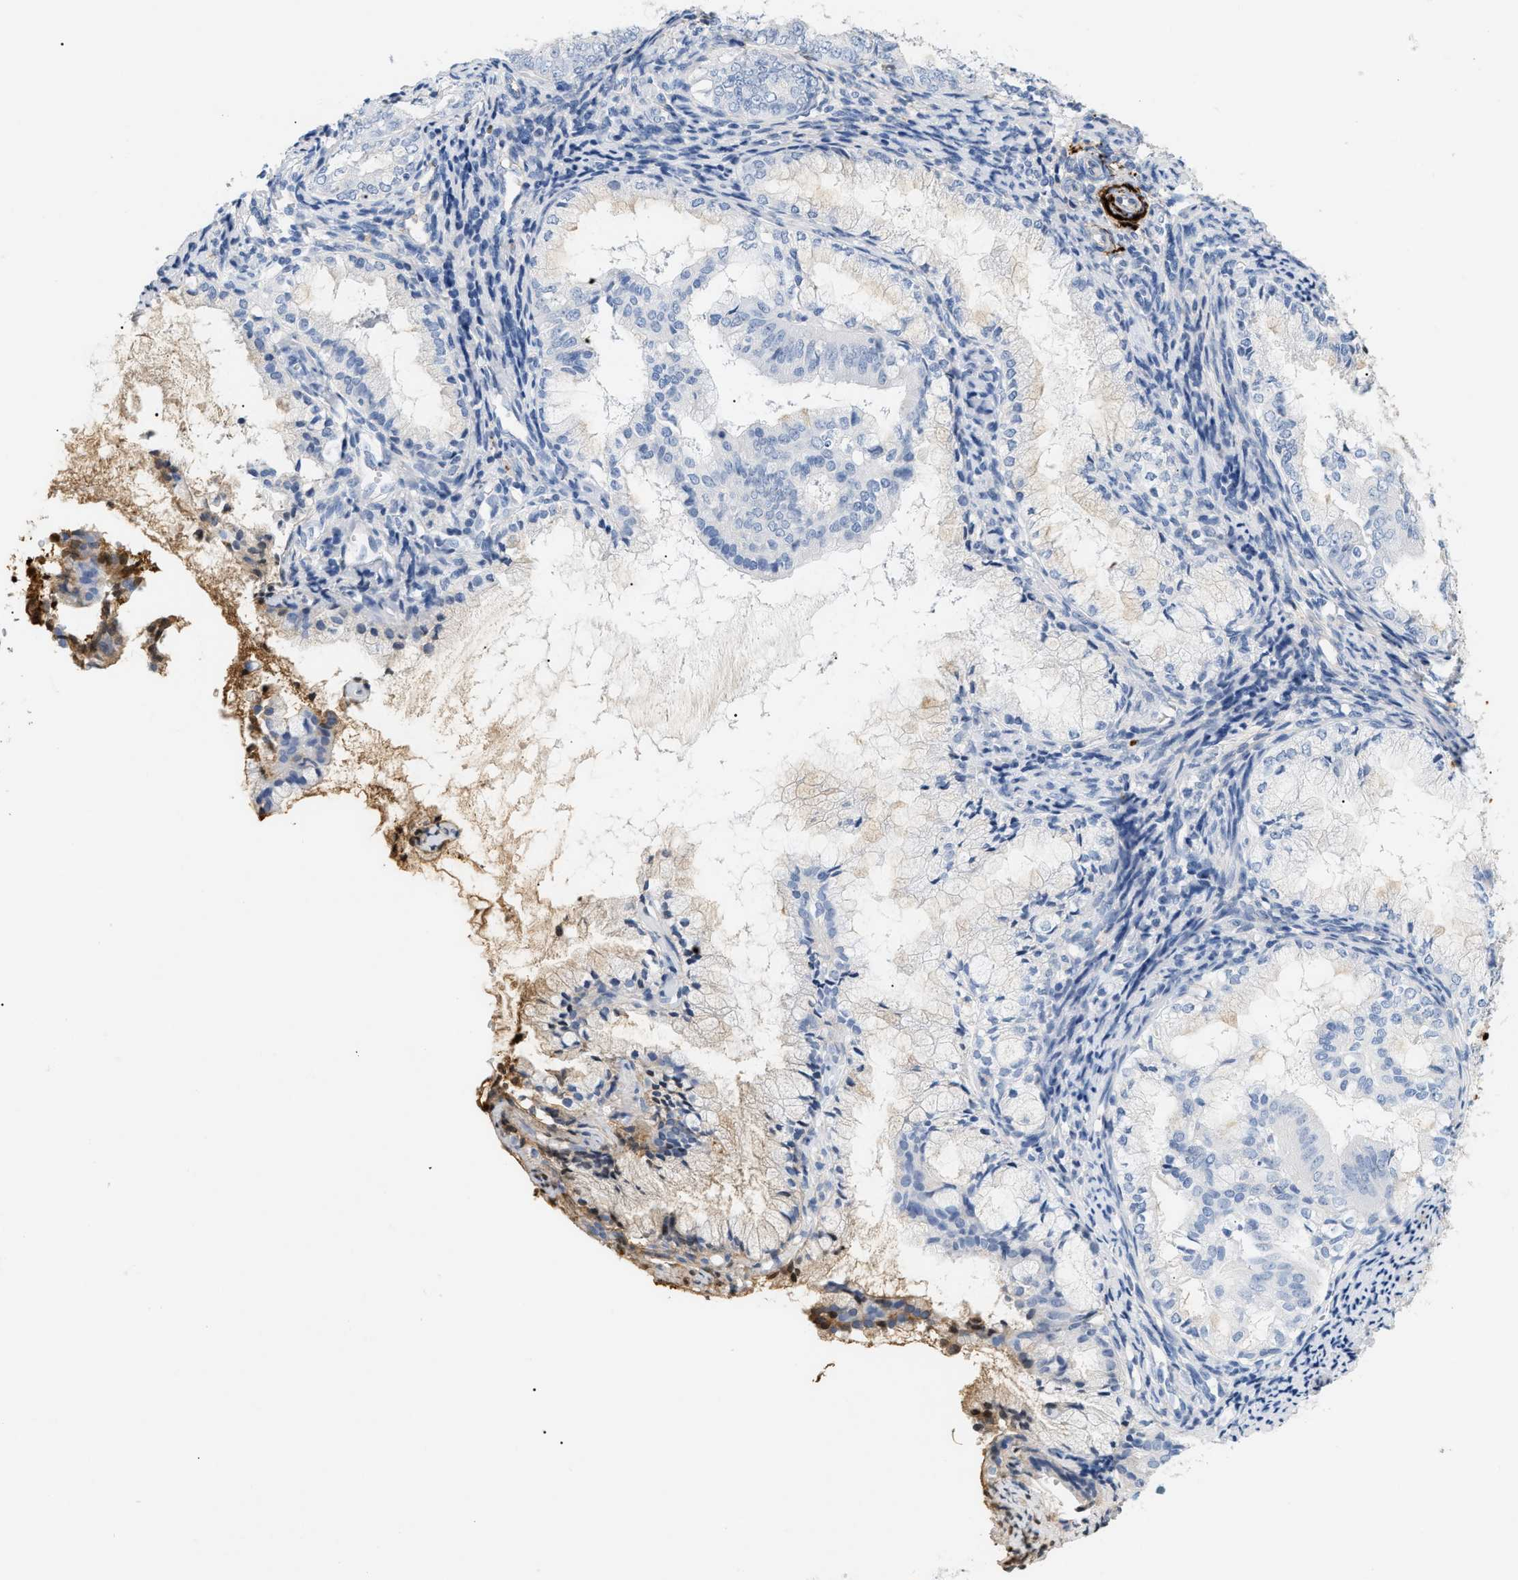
{"staining": {"intensity": "negative", "quantity": "none", "location": "none"}, "tissue": "endometrial cancer", "cell_type": "Tumor cells", "image_type": "cancer", "snomed": [{"axis": "morphology", "description": "Adenocarcinoma, NOS"}, {"axis": "topography", "description": "Endometrium"}], "caption": "Immunohistochemistry (IHC) image of neoplastic tissue: human adenocarcinoma (endometrial) stained with DAB exhibits no significant protein positivity in tumor cells.", "gene": "CFH", "patient": {"sex": "female", "age": 63}}